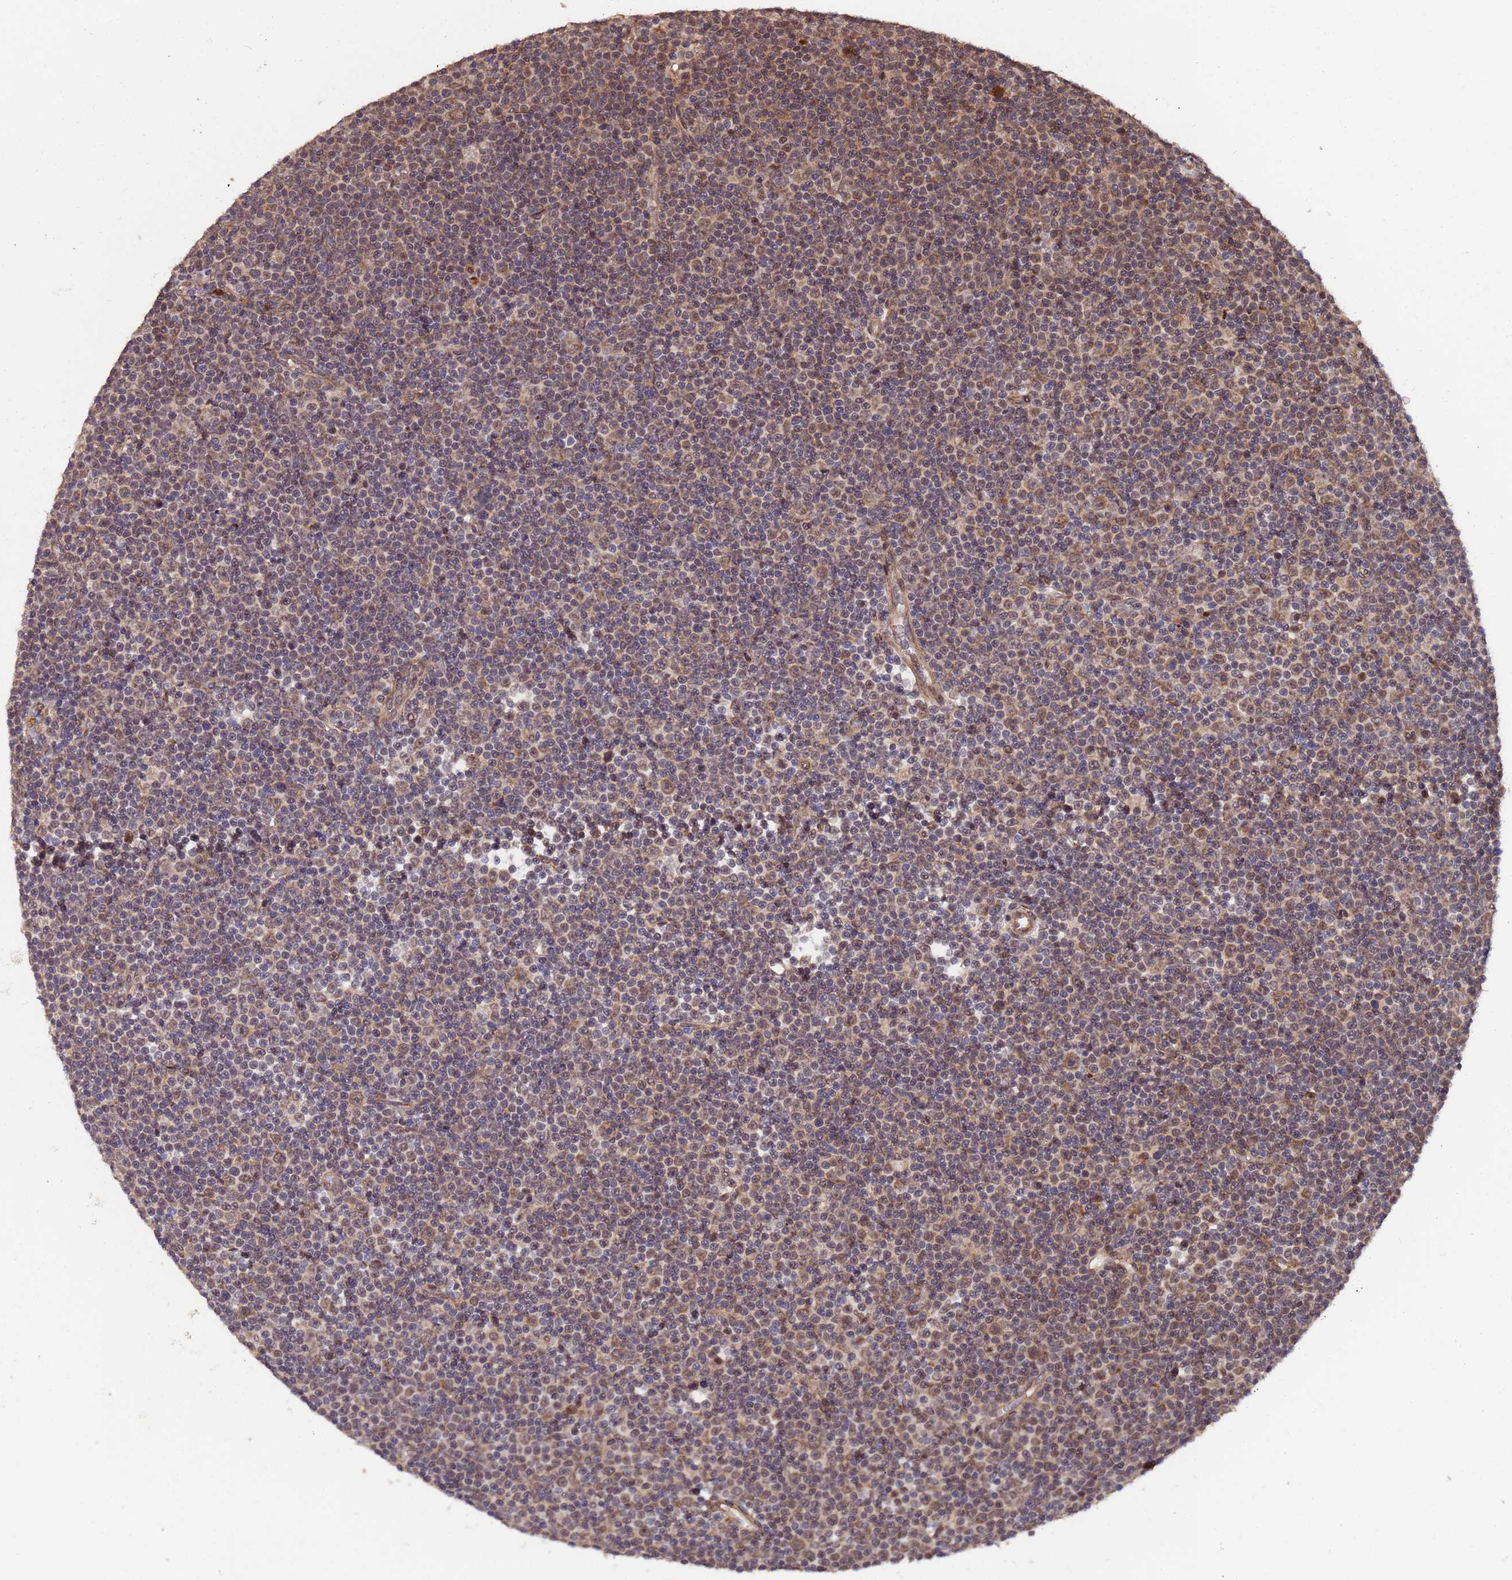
{"staining": {"intensity": "moderate", "quantity": "25%-75%", "location": "nuclear"}, "tissue": "lymphoma", "cell_type": "Tumor cells", "image_type": "cancer", "snomed": [{"axis": "morphology", "description": "Malignant lymphoma, non-Hodgkin's type, Low grade"}, {"axis": "topography", "description": "Lymph node"}], "caption": "A micrograph showing moderate nuclear positivity in about 25%-75% of tumor cells in malignant lymphoma, non-Hodgkin's type (low-grade), as visualized by brown immunohistochemical staining.", "gene": "ZNF619", "patient": {"sex": "female", "age": 67}}